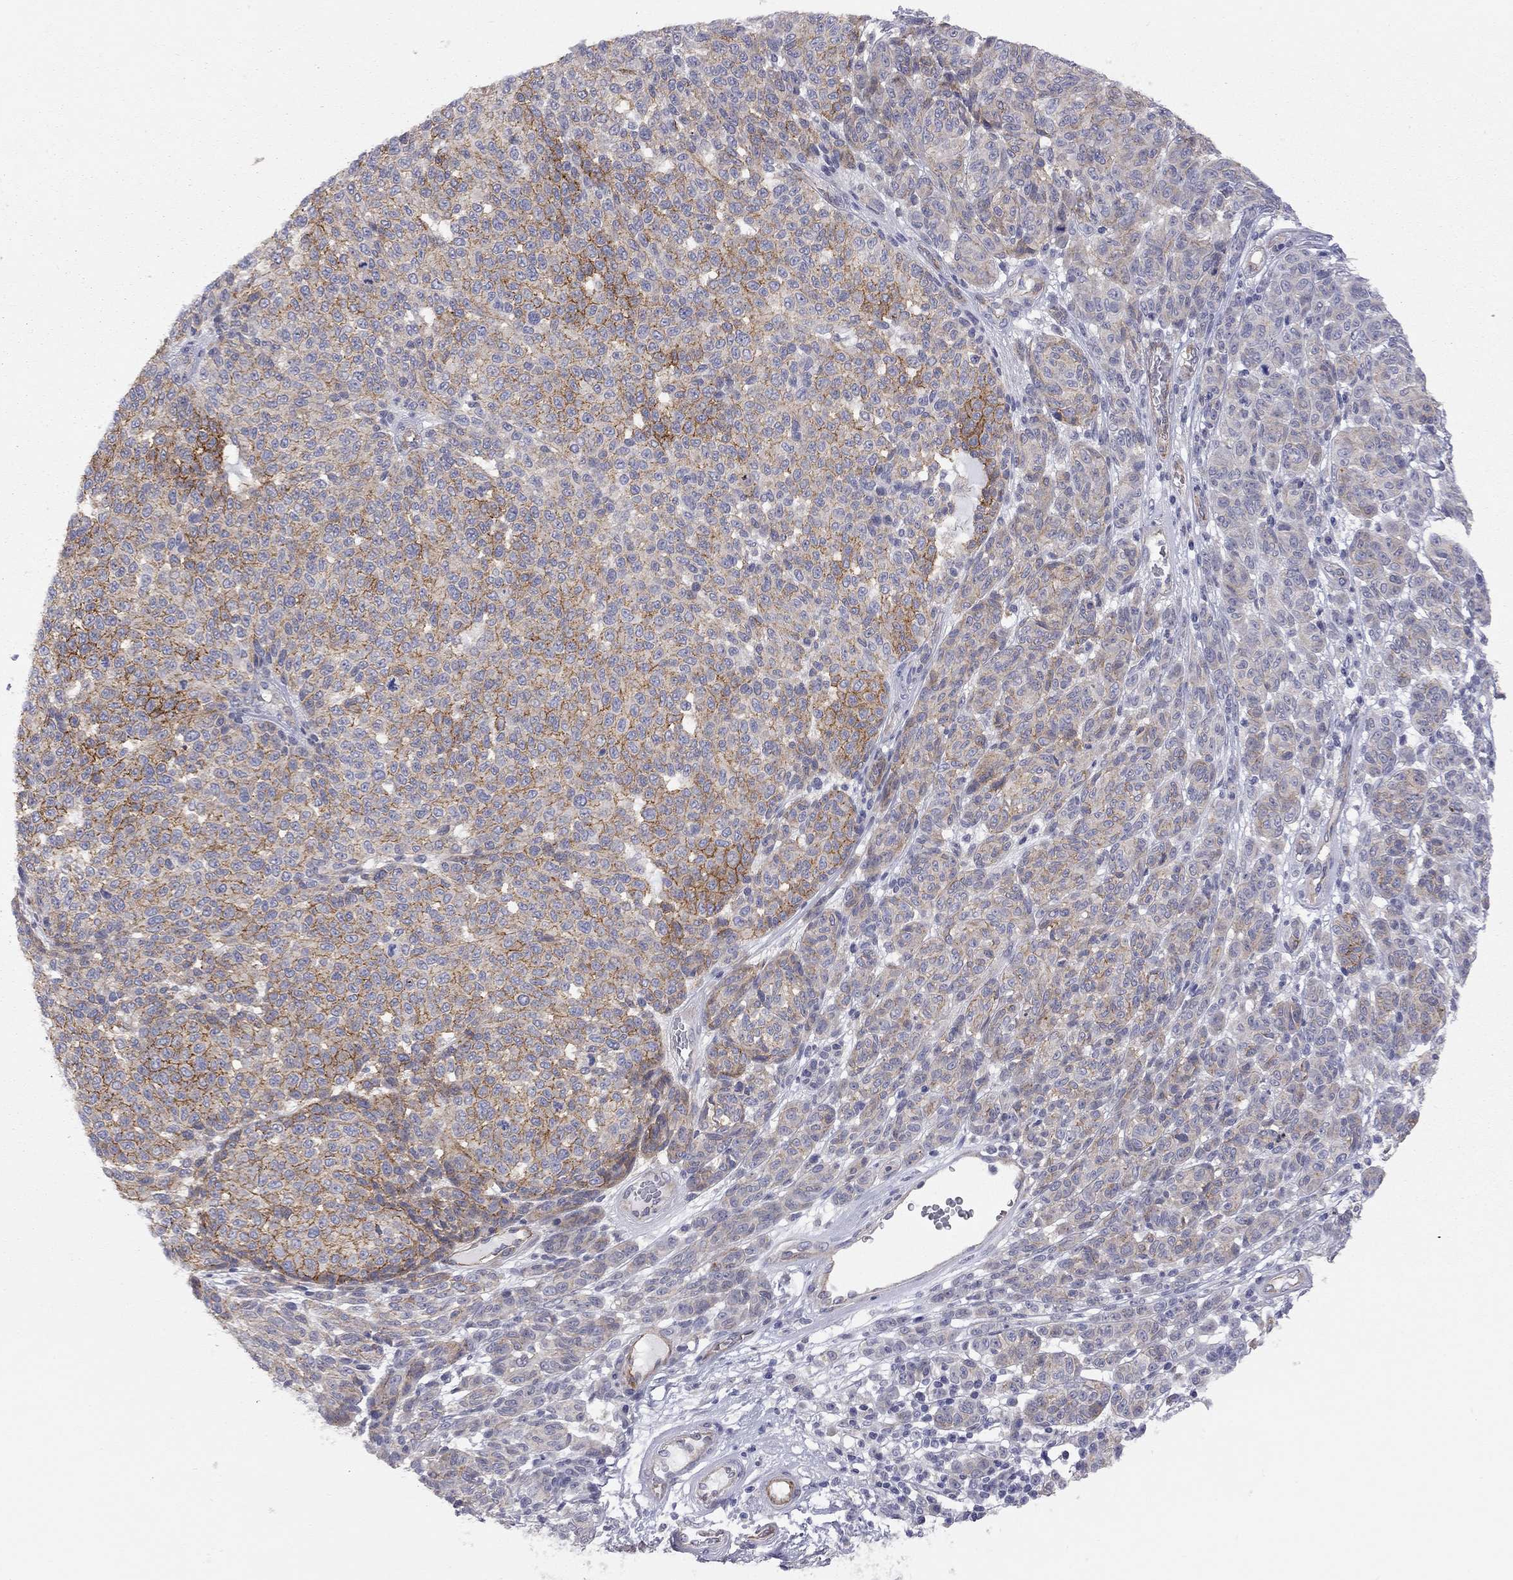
{"staining": {"intensity": "strong", "quantity": "25%-75%", "location": "cytoplasmic/membranous"}, "tissue": "melanoma", "cell_type": "Tumor cells", "image_type": "cancer", "snomed": [{"axis": "morphology", "description": "Malignant melanoma, NOS"}, {"axis": "topography", "description": "Skin"}], "caption": "High-power microscopy captured an immunohistochemistry (IHC) micrograph of melanoma, revealing strong cytoplasmic/membranous staining in about 25%-75% of tumor cells.", "gene": "GPRC5B", "patient": {"sex": "male", "age": 59}}